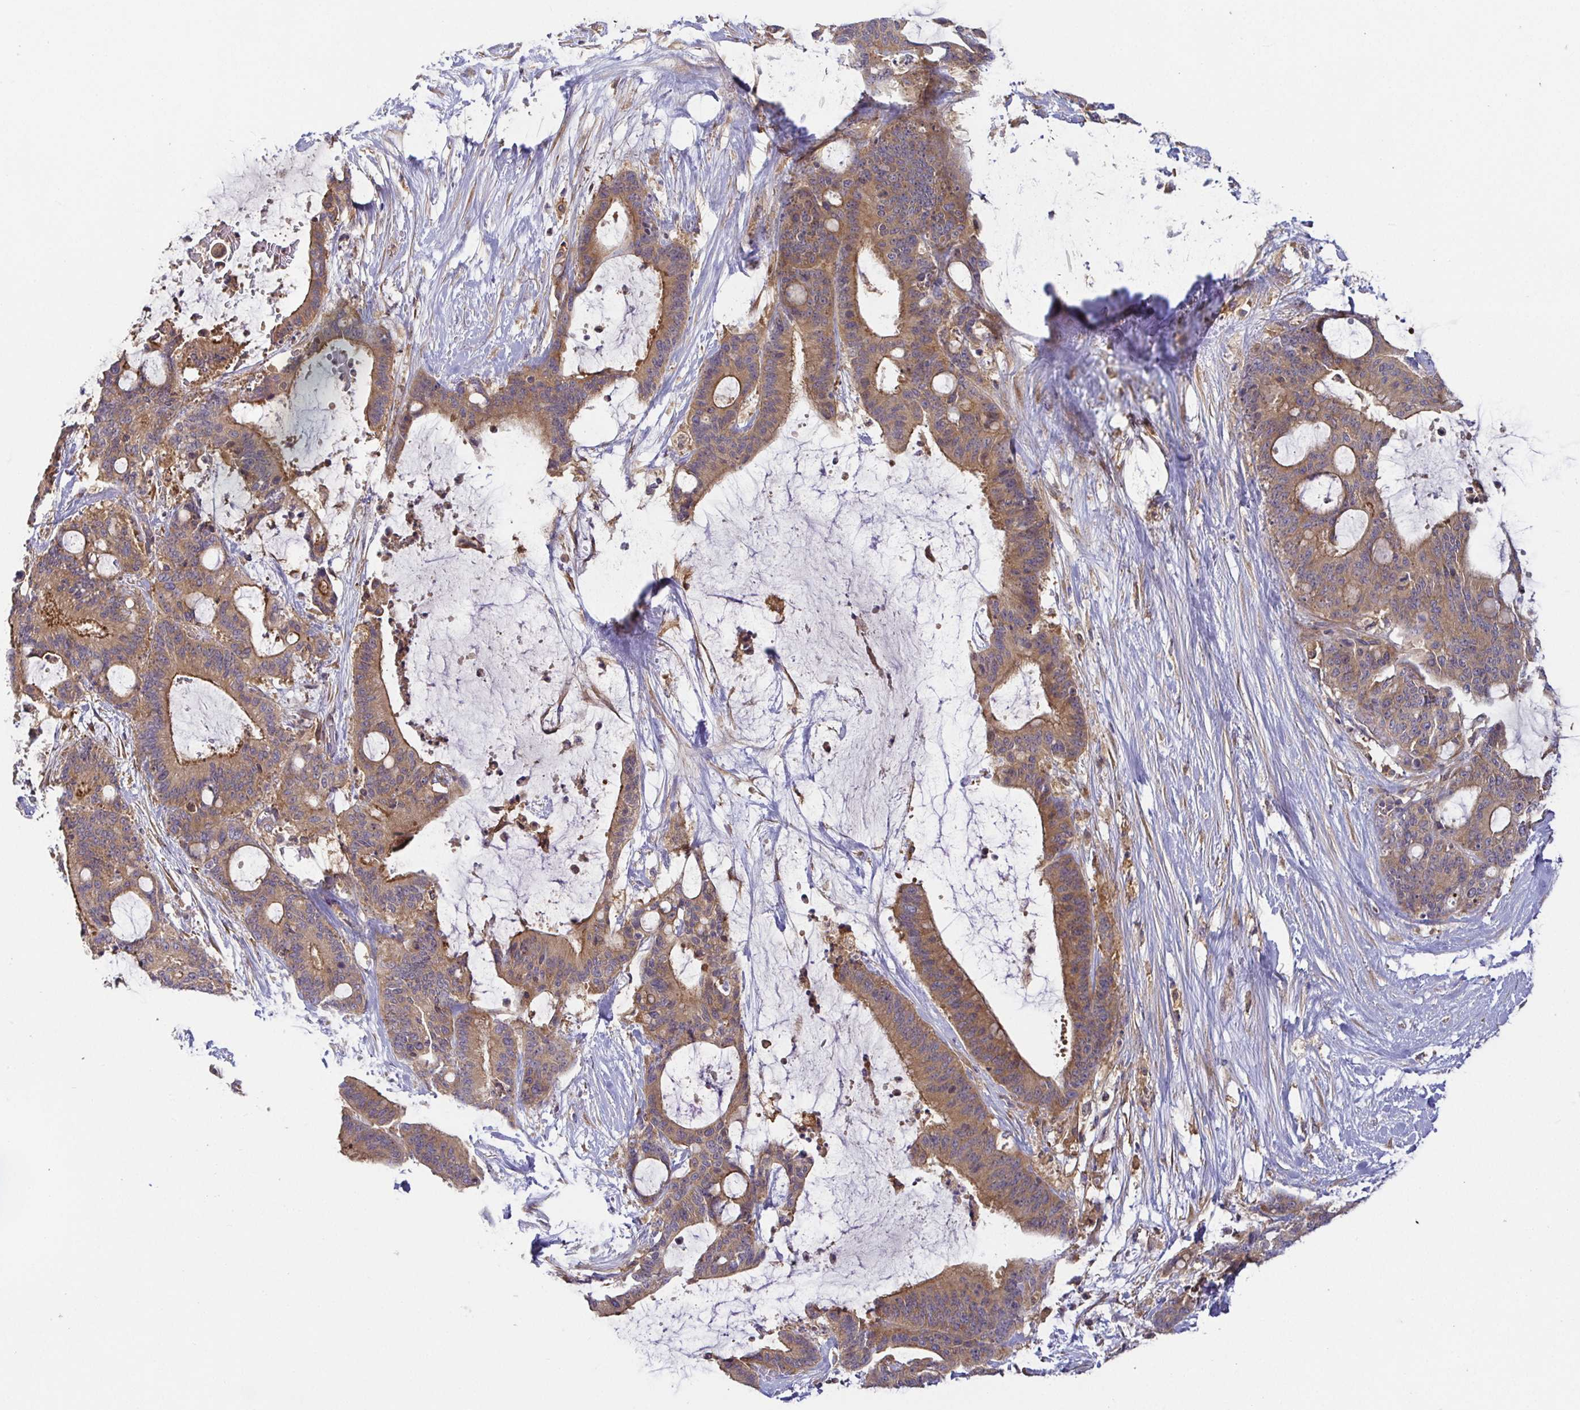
{"staining": {"intensity": "moderate", "quantity": ">75%", "location": "cytoplasmic/membranous"}, "tissue": "liver cancer", "cell_type": "Tumor cells", "image_type": "cancer", "snomed": [{"axis": "morphology", "description": "Normal tissue, NOS"}, {"axis": "morphology", "description": "Cholangiocarcinoma"}, {"axis": "topography", "description": "Liver"}, {"axis": "topography", "description": "Peripheral nerve tissue"}], "caption": "There is medium levels of moderate cytoplasmic/membranous expression in tumor cells of cholangiocarcinoma (liver), as demonstrated by immunohistochemical staining (brown color).", "gene": "SNX8", "patient": {"sex": "female", "age": 73}}